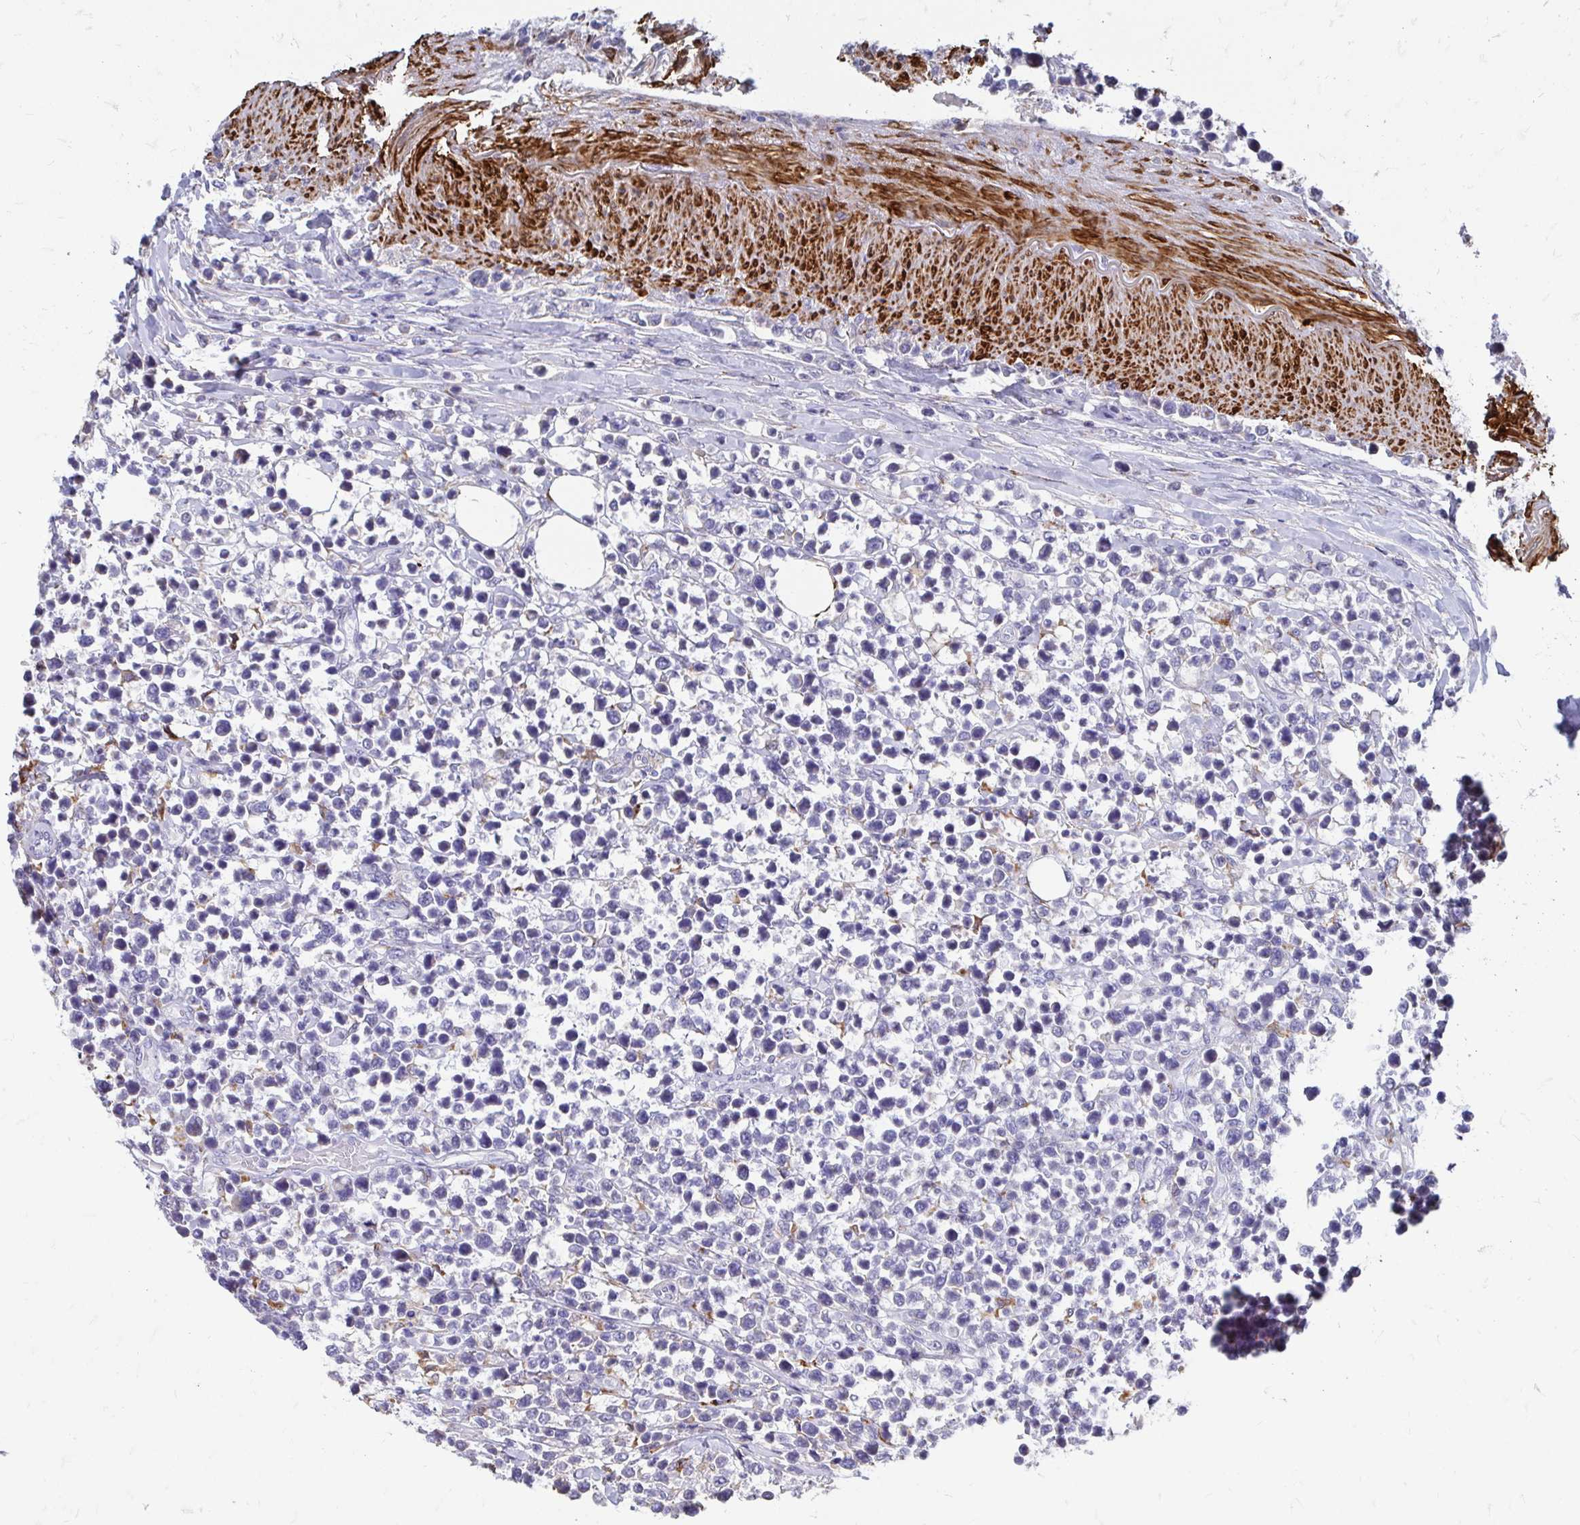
{"staining": {"intensity": "negative", "quantity": "none", "location": "none"}, "tissue": "lymphoma", "cell_type": "Tumor cells", "image_type": "cancer", "snomed": [{"axis": "morphology", "description": "Malignant lymphoma, non-Hodgkin's type, High grade"}, {"axis": "topography", "description": "Soft tissue"}], "caption": "IHC of human malignant lymphoma, non-Hodgkin's type (high-grade) demonstrates no expression in tumor cells.", "gene": "CDKL1", "patient": {"sex": "female", "age": 56}}